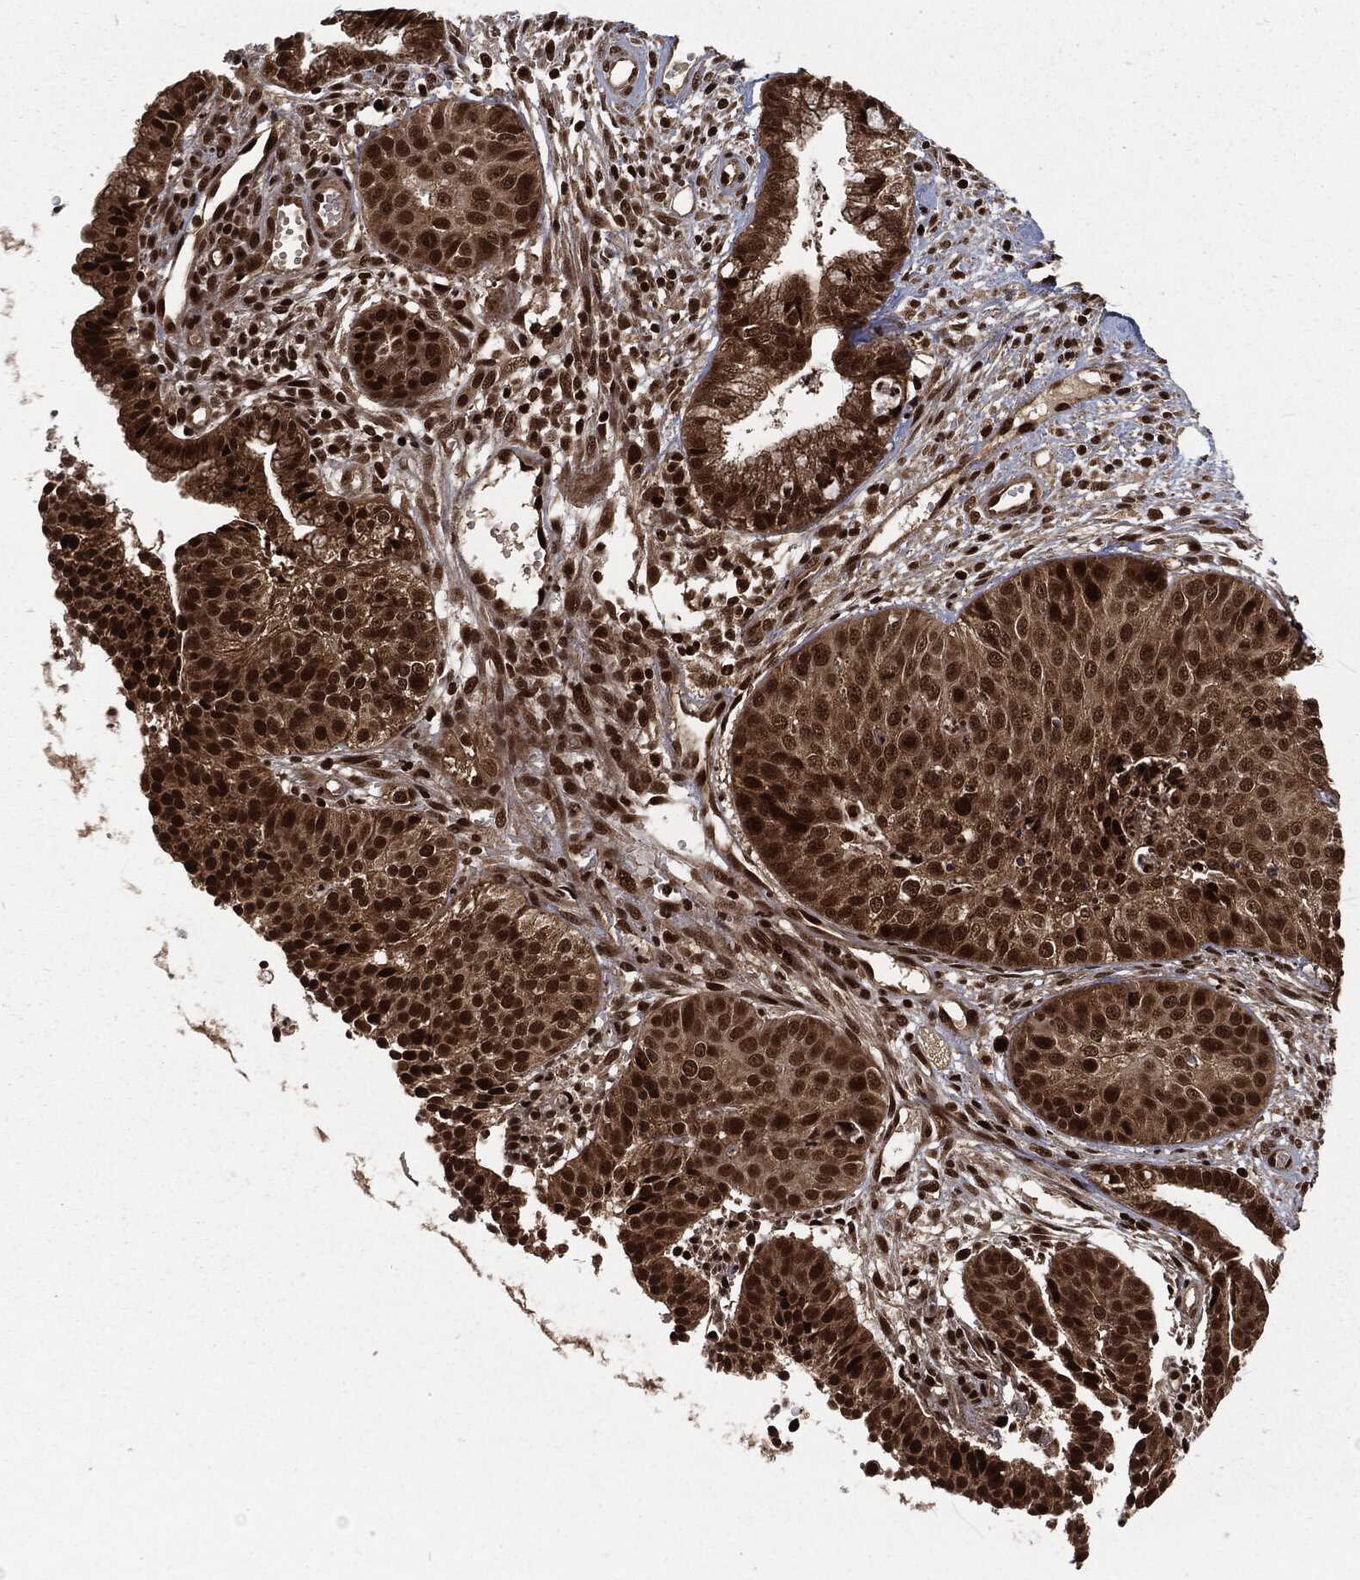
{"staining": {"intensity": "strong", "quantity": "25%-75%", "location": "nuclear"}, "tissue": "cervical cancer", "cell_type": "Tumor cells", "image_type": "cancer", "snomed": [{"axis": "morphology", "description": "Normal tissue, NOS"}, {"axis": "morphology", "description": "Squamous cell carcinoma, NOS"}, {"axis": "topography", "description": "Cervix"}], "caption": "About 25%-75% of tumor cells in human cervical squamous cell carcinoma show strong nuclear protein staining as visualized by brown immunohistochemical staining.", "gene": "NGRN", "patient": {"sex": "female", "age": 39}}